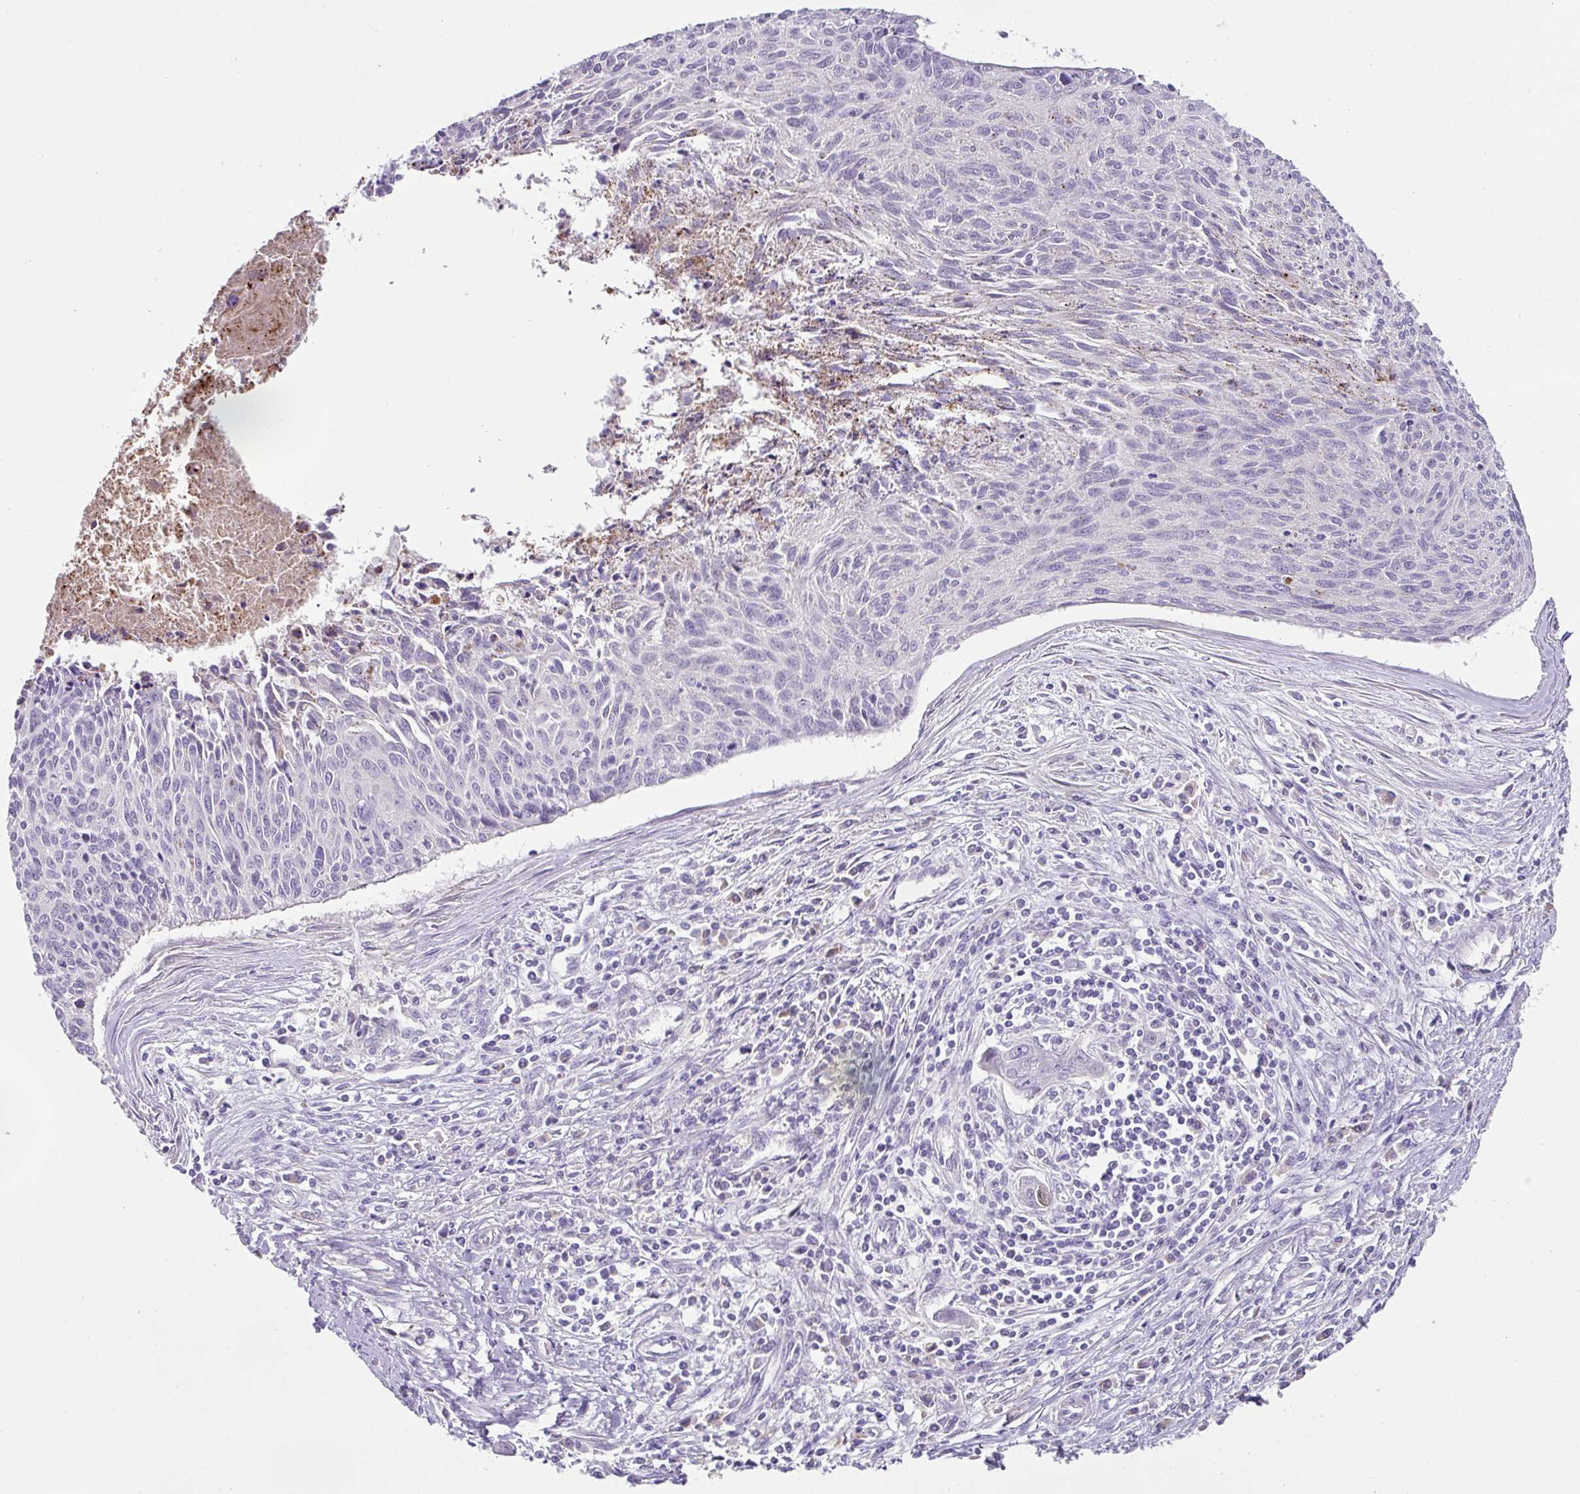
{"staining": {"intensity": "negative", "quantity": "none", "location": "none"}, "tissue": "cervical cancer", "cell_type": "Tumor cells", "image_type": "cancer", "snomed": [{"axis": "morphology", "description": "Squamous cell carcinoma, NOS"}, {"axis": "topography", "description": "Cervix"}], "caption": "Squamous cell carcinoma (cervical) was stained to show a protein in brown. There is no significant positivity in tumor cells. (Immunohistochemistry (ihc), brightfield microscopy, high magnification).", "gene": "PLEKHH3", "patient": {"sex": "female", "age": 55}}